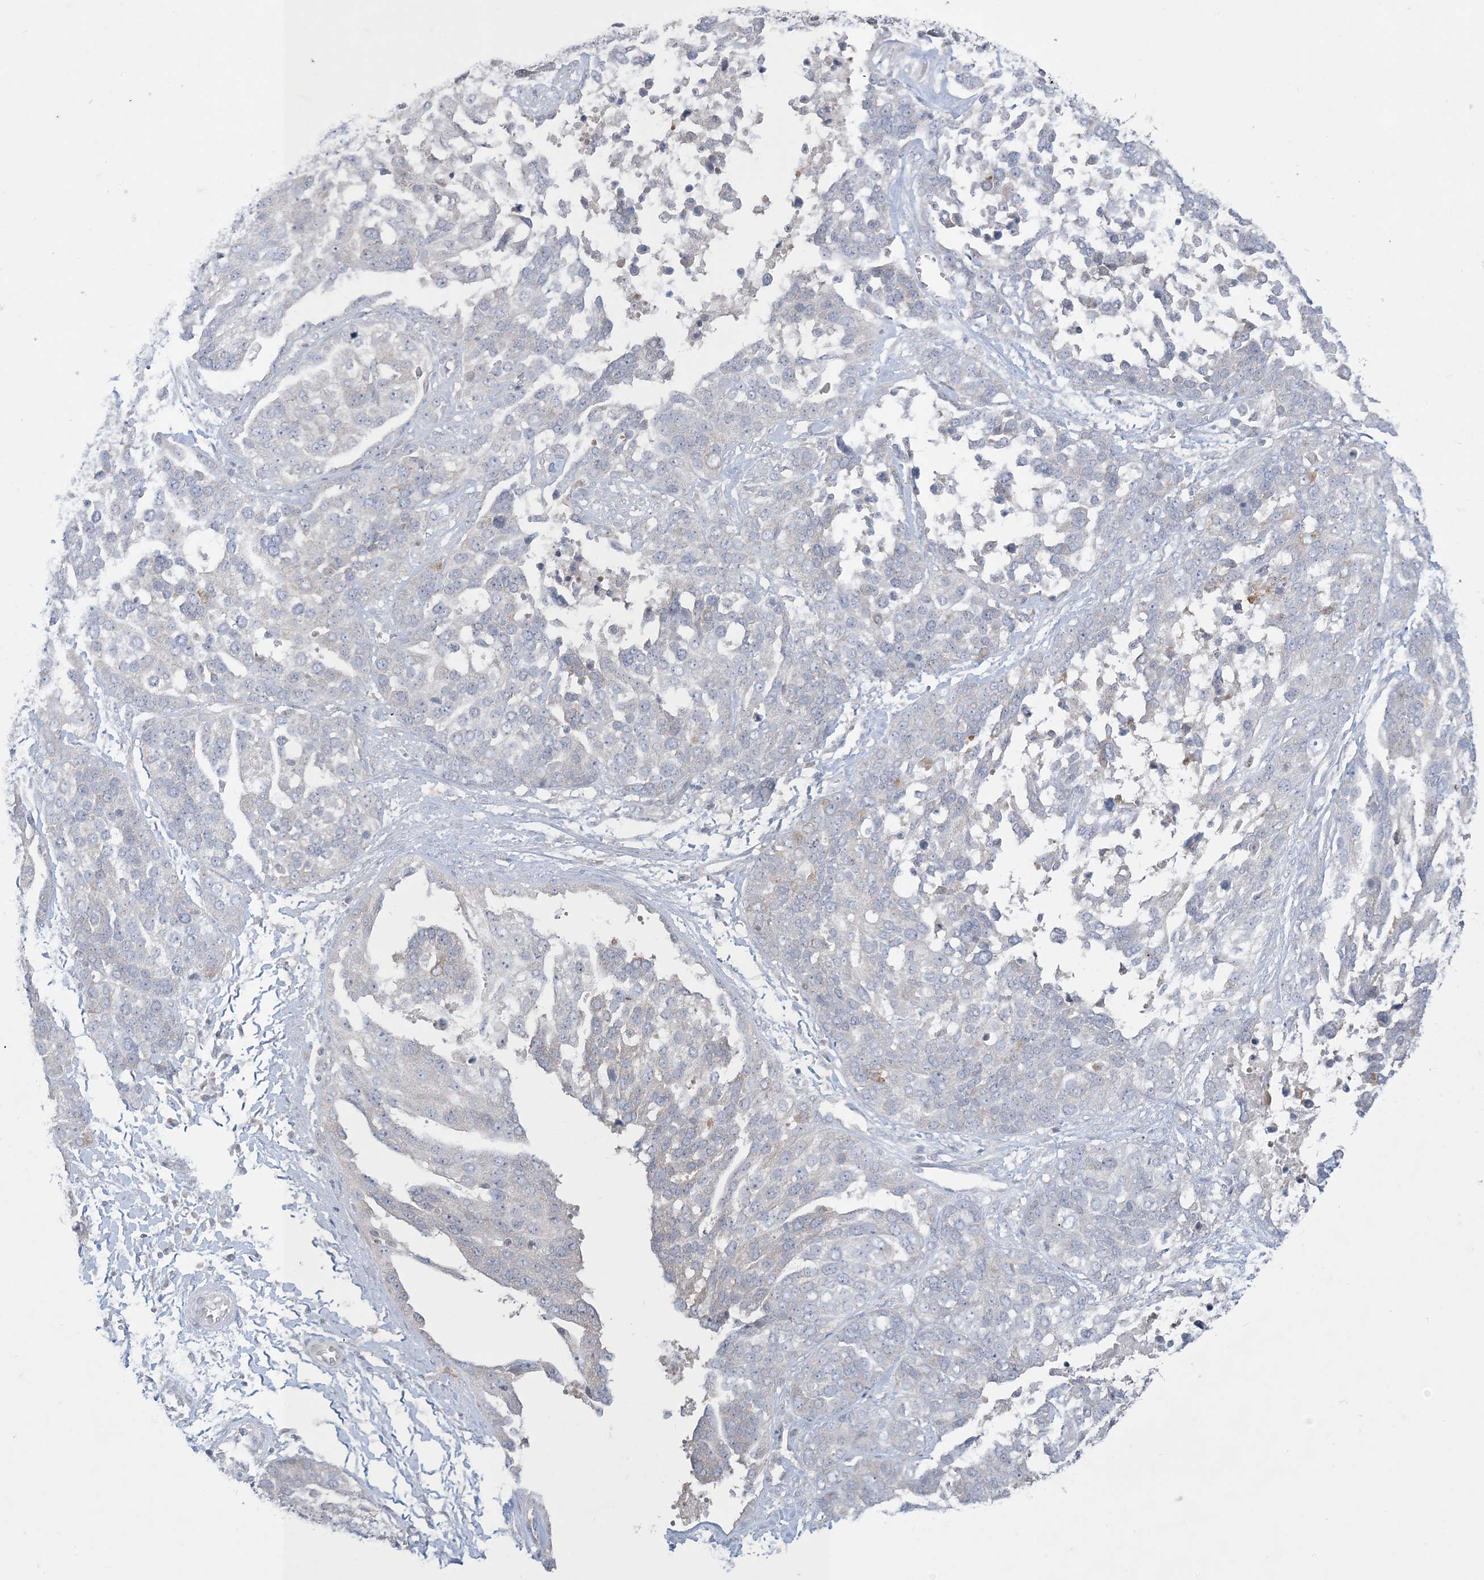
{"staining": {"intensity": "negative", "quantity": "none", "location": "none"}, "tissue": "ovarian cancer", "cell_type": "Tumor cells", "image_type": "cancer", "snomed": [{"axis": "morphology", "description": "Cystadenocarcinoma, serous, NOS"}, {"axis": "topography", "description": "Ovary"}], "caption": "There is no significant staining in tumor cells of serous cystadenocarcinoma (ovarian). Nuclei are stained in blue.", "gene": "KIF3A", "patient": {"sex": "female", "age": 44}}